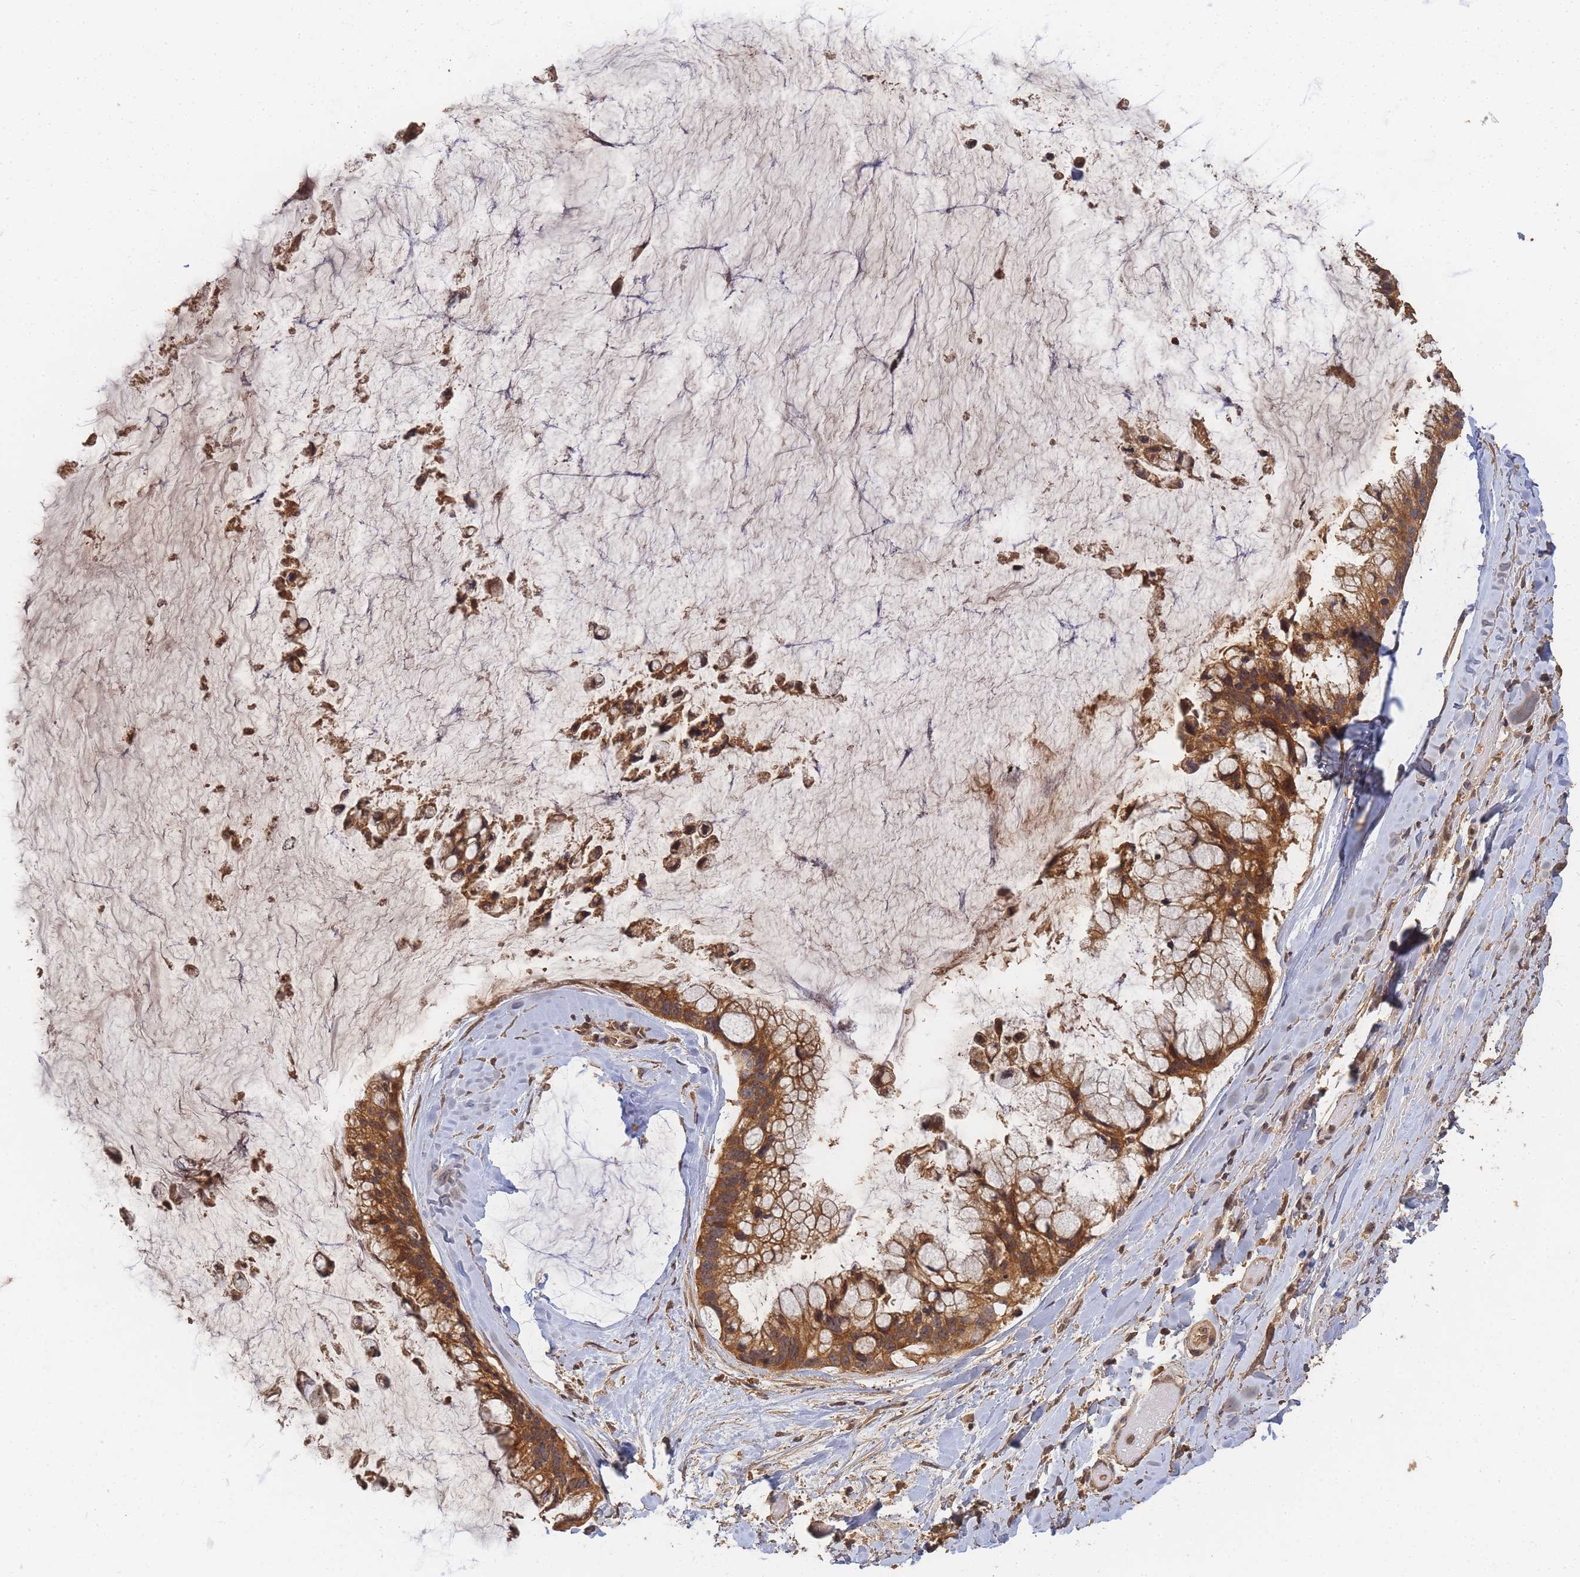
{"staining": {"intensity": "moderate", "quantity": ">75%", "location": "cytoplasmic/membranous"}, "tissue": "ovarian cancer", "cell_type": "Tumor cells", "image_type": "cancer", "snomed": [{"axis": "morphology", "description": "Cystadenocarcinoma, mucinous, NOS"}, {"axis": "topography", "description": "Ovary"}], "caption": "IHC image of neoplastic tissue: mucinous cystadenocarcinoma (ovarian) stained using immunohistochemistry exhibits medium levels of moderate protein expression localized specifically in the cytoplasmic/membranous of tumor cells, appearing as a cytoplasmic/membranous brown color.", "gene": "ALKBH1", "patient": {"sex": "female", "age": 39}}